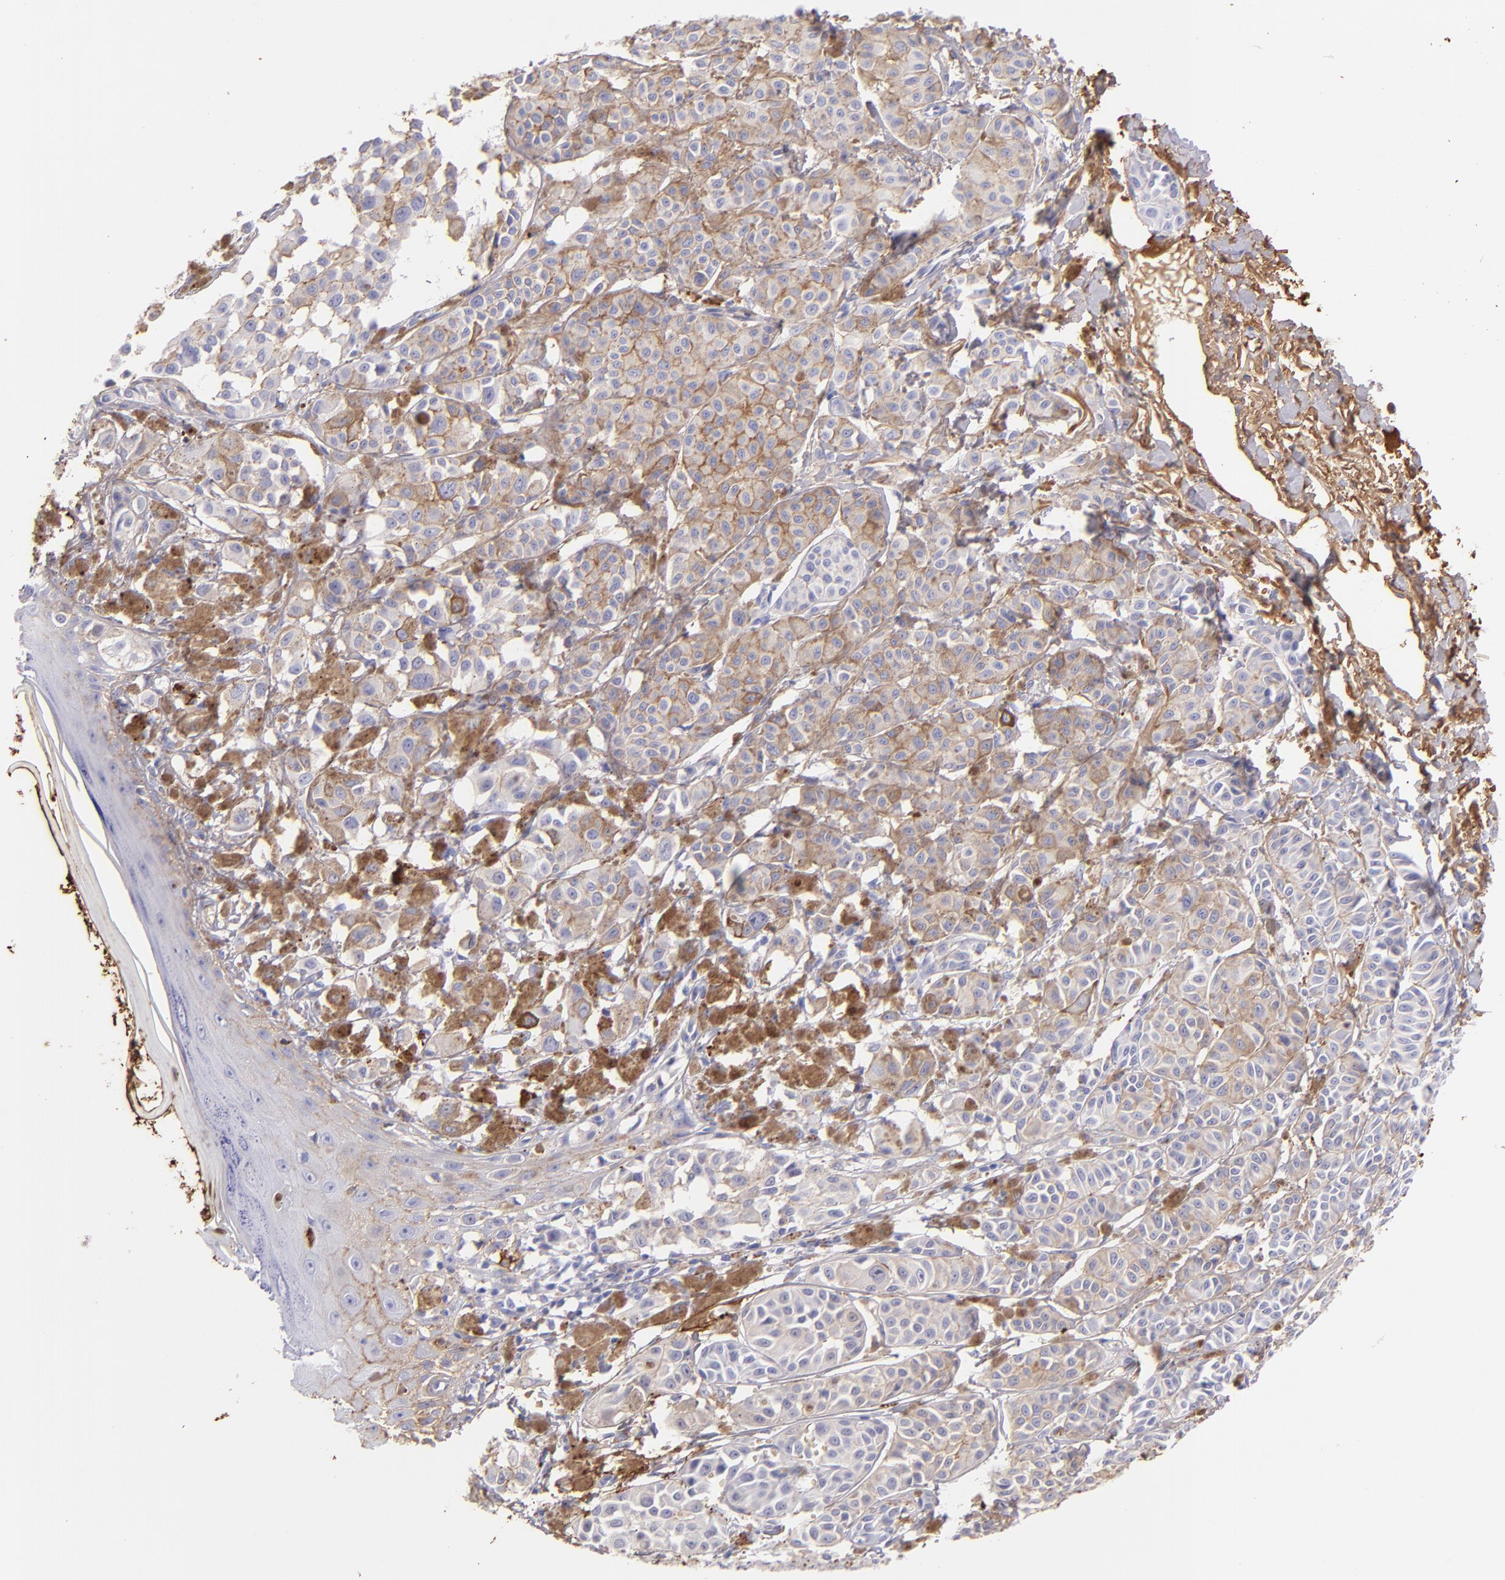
{"staining": {"intensity": "weak", "quantity": ">75%", "location": "cytoplasmic/membranous"}, "tissue": "melanoma", "cell_type": "Tumor cells", "image_type": "cancer", "snomed": [{"axis": "morphology", "description": "Malignant melanoma, NOS"}, {"axis": "topography", "description": "Skin"}], "caption": "Protein analysis of melanoma tissue reveals weak cytoplasmic/membranous positivity in about >75% of tumor cells.", "gene": "FGB", "patient": {"sex": "male", "age": 76}}